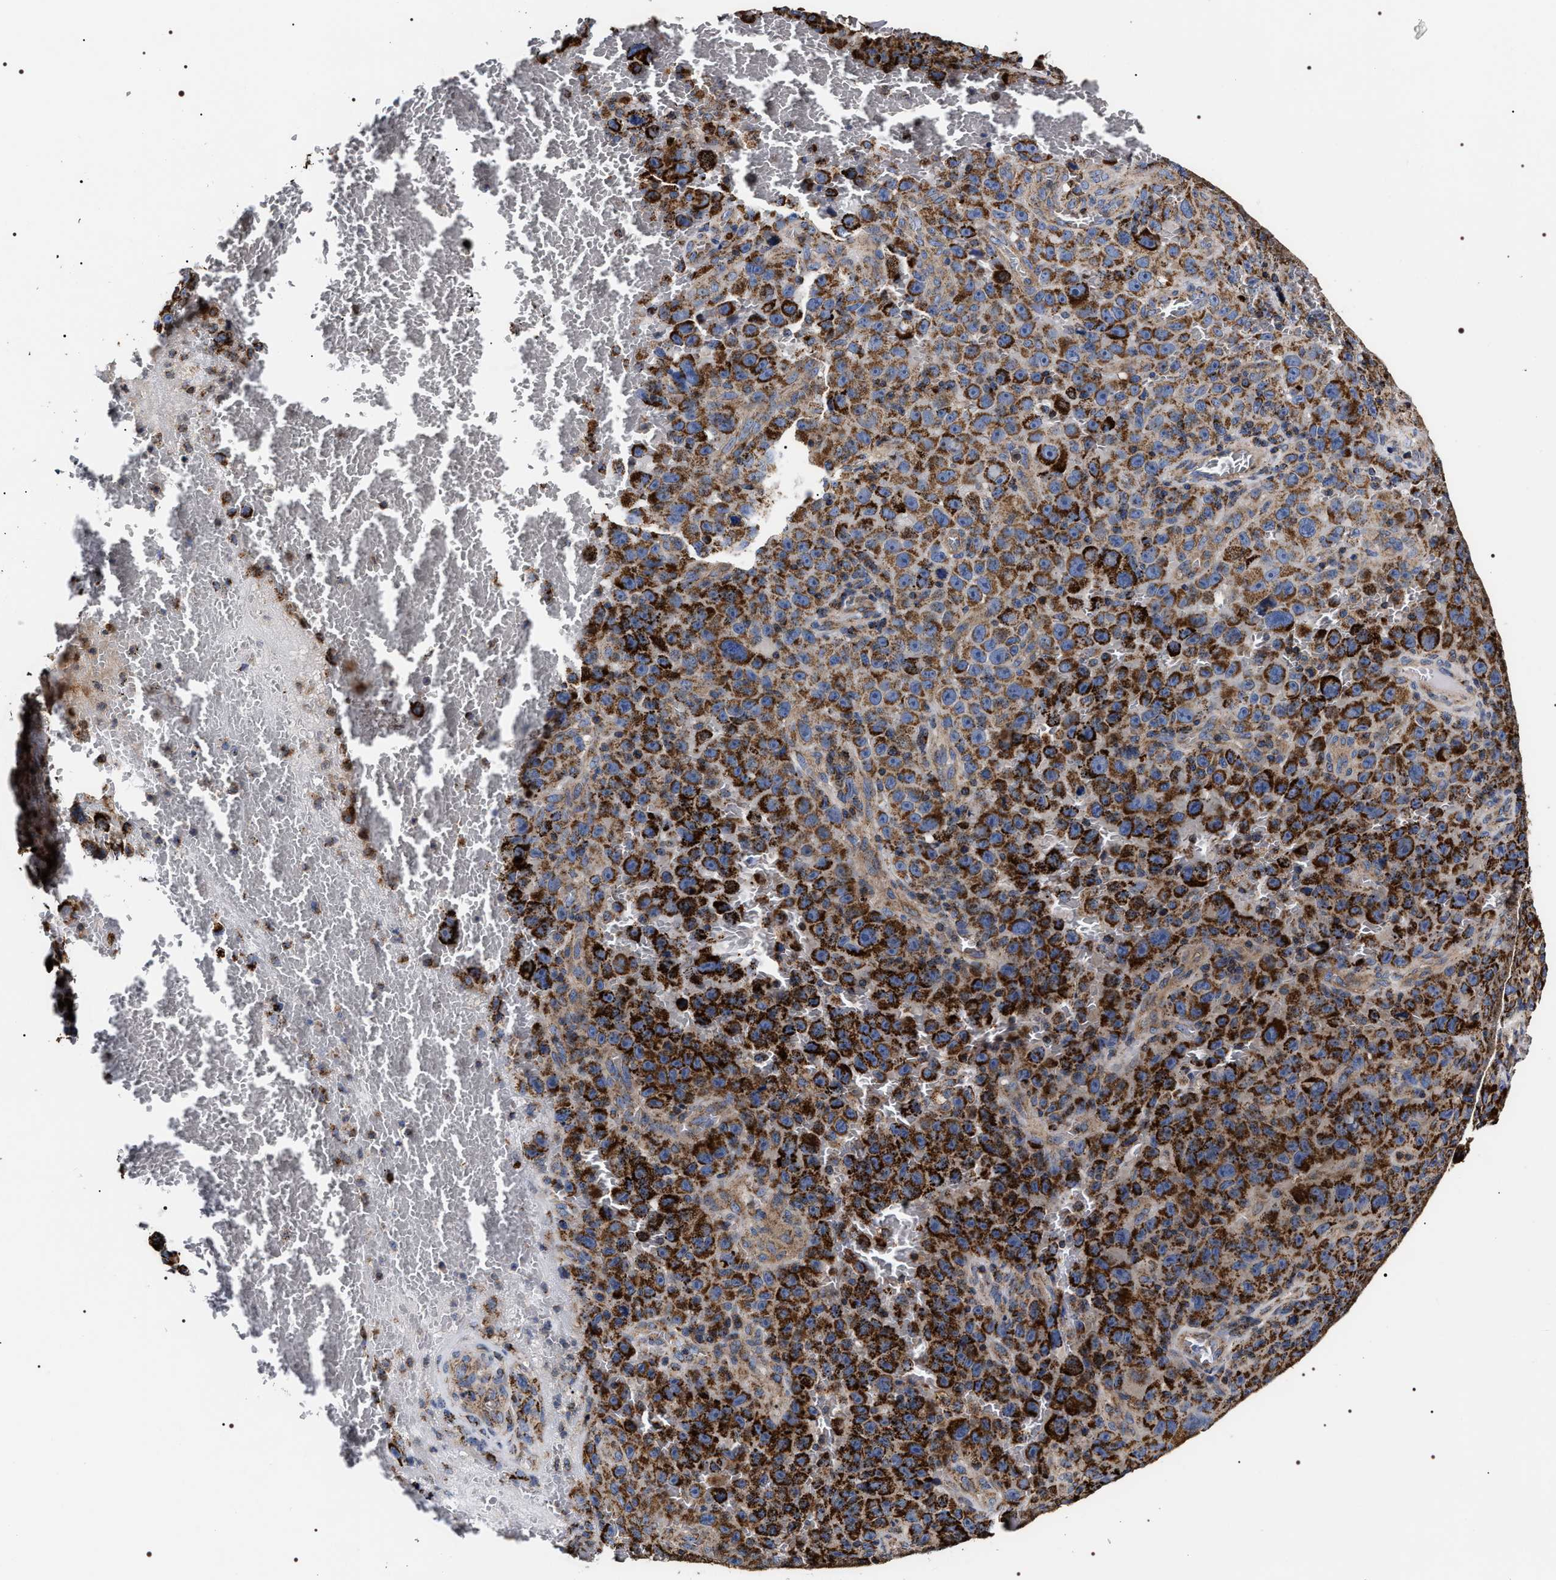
{"staining": {"intensity": "strong", "quantity": ">75%", "location": "cytoplasmic/membranous"}, "tissue": "melanoma", "cell_type": "Tumor cells", "image_type": "cancer", "snomed": [{"axis": "morphology", "description": "Malignant melanoma, NOS"}, {"axis": "topography", "description": "Skin"}], "caption": "Approximately >75% of tumor cells in malignant melanoma display strong cytoplasmic/membranous protein expression as visualized by brown immunohistochemical staining.", "gene": "COG5", "patient": {"sex": "female", "age": 82}}